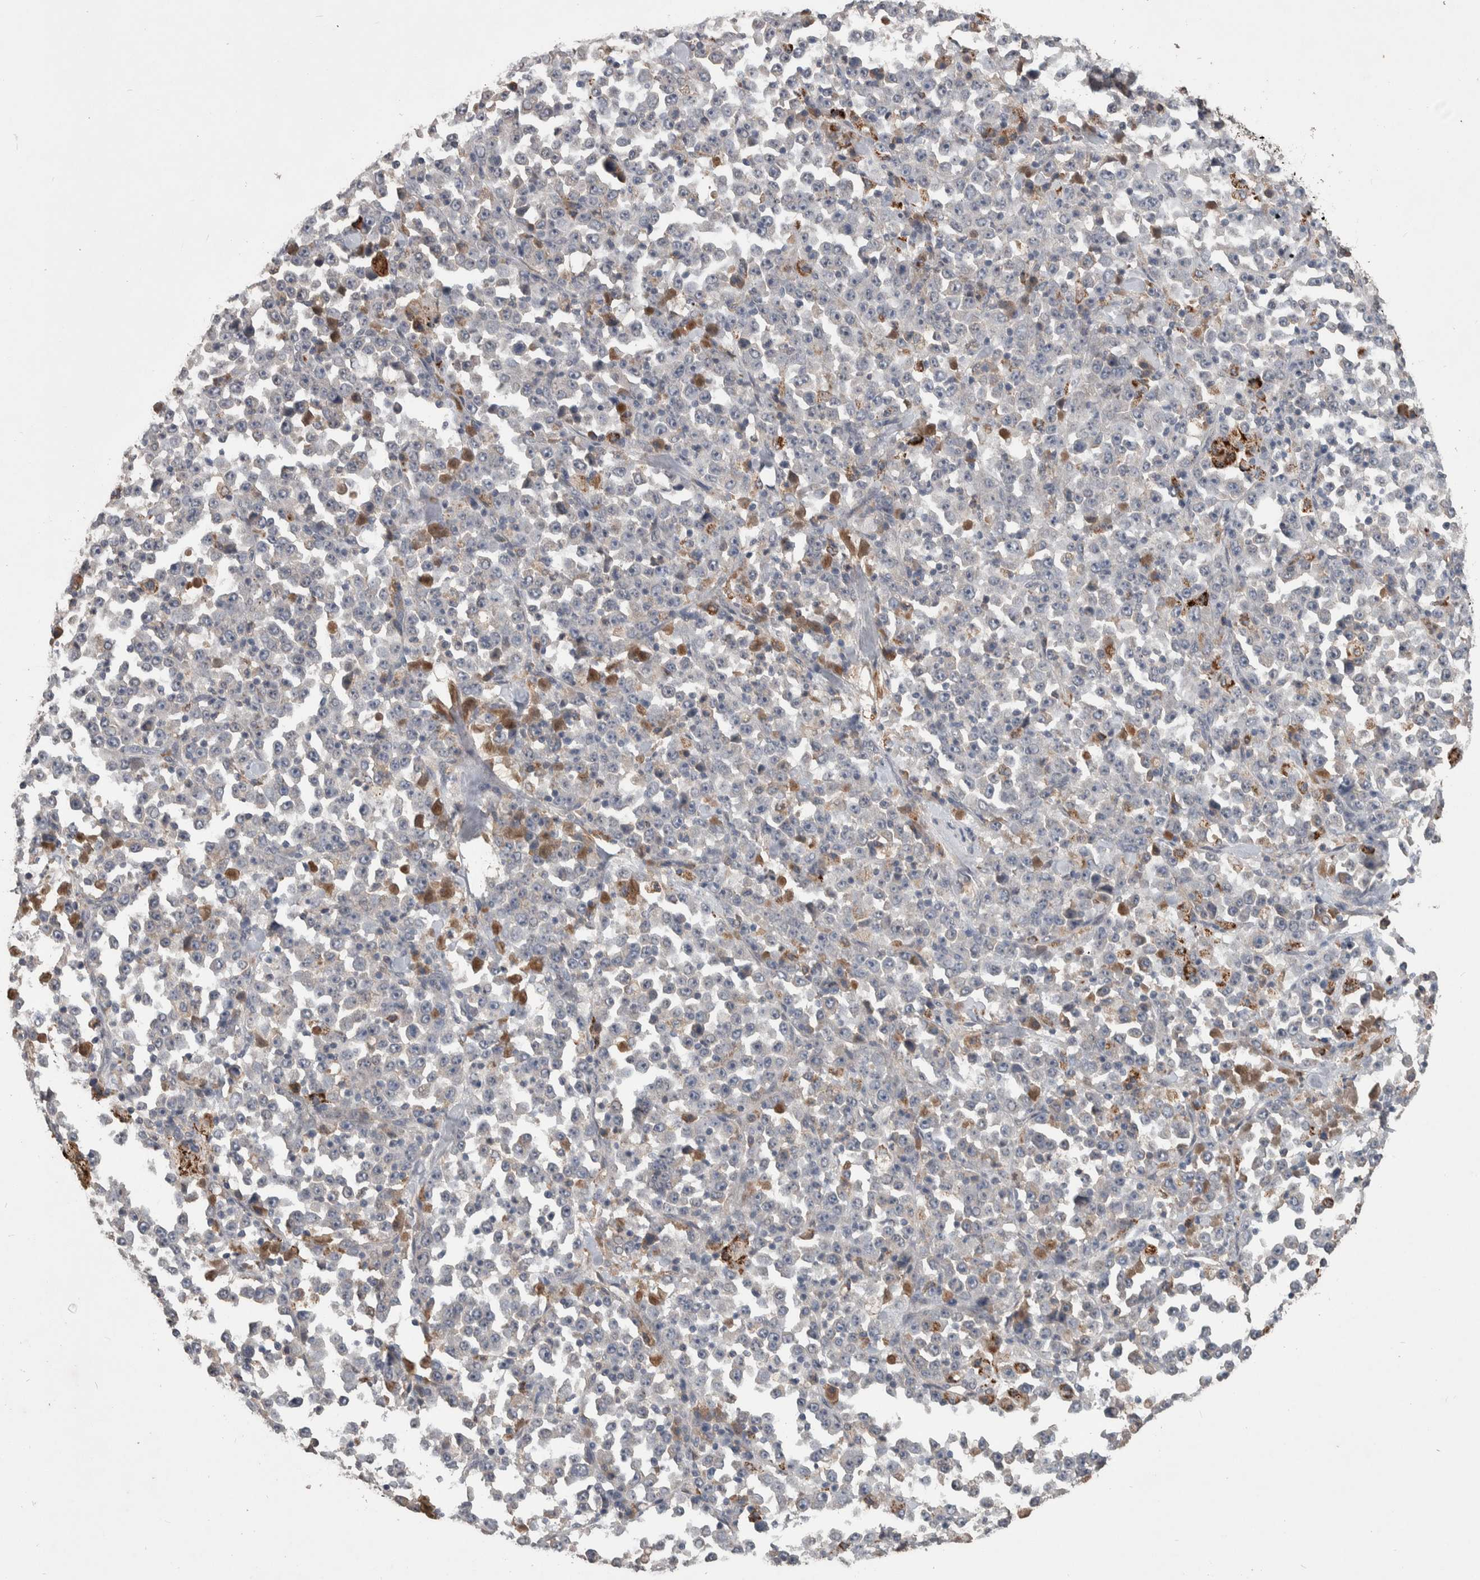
{"staining": {"intensity": "negative", "quantity": "none", "location": "none"}, "tissue": "stomach cancer", "cell_type": "Tumor cells", "image_type": "cancer", "snomed": [{"axis": "morphology", "description": "Normal tissue, NOS"}, {"axis": "morphology", "description": "Adenocarcinoma, NOS"}, {"axis": "topography", "description": "Stomach, upper"}, {"axis": "topography", "description": "Stomach"}], "caption": "This is a histopathology image of immunohistochemistry (IHC) staining of stomach cancer (adenocarcinoma), which shows no positivity in tumor cells.", "gene": "CHRM3", "patient": {"sex": "male", "age": 59}}